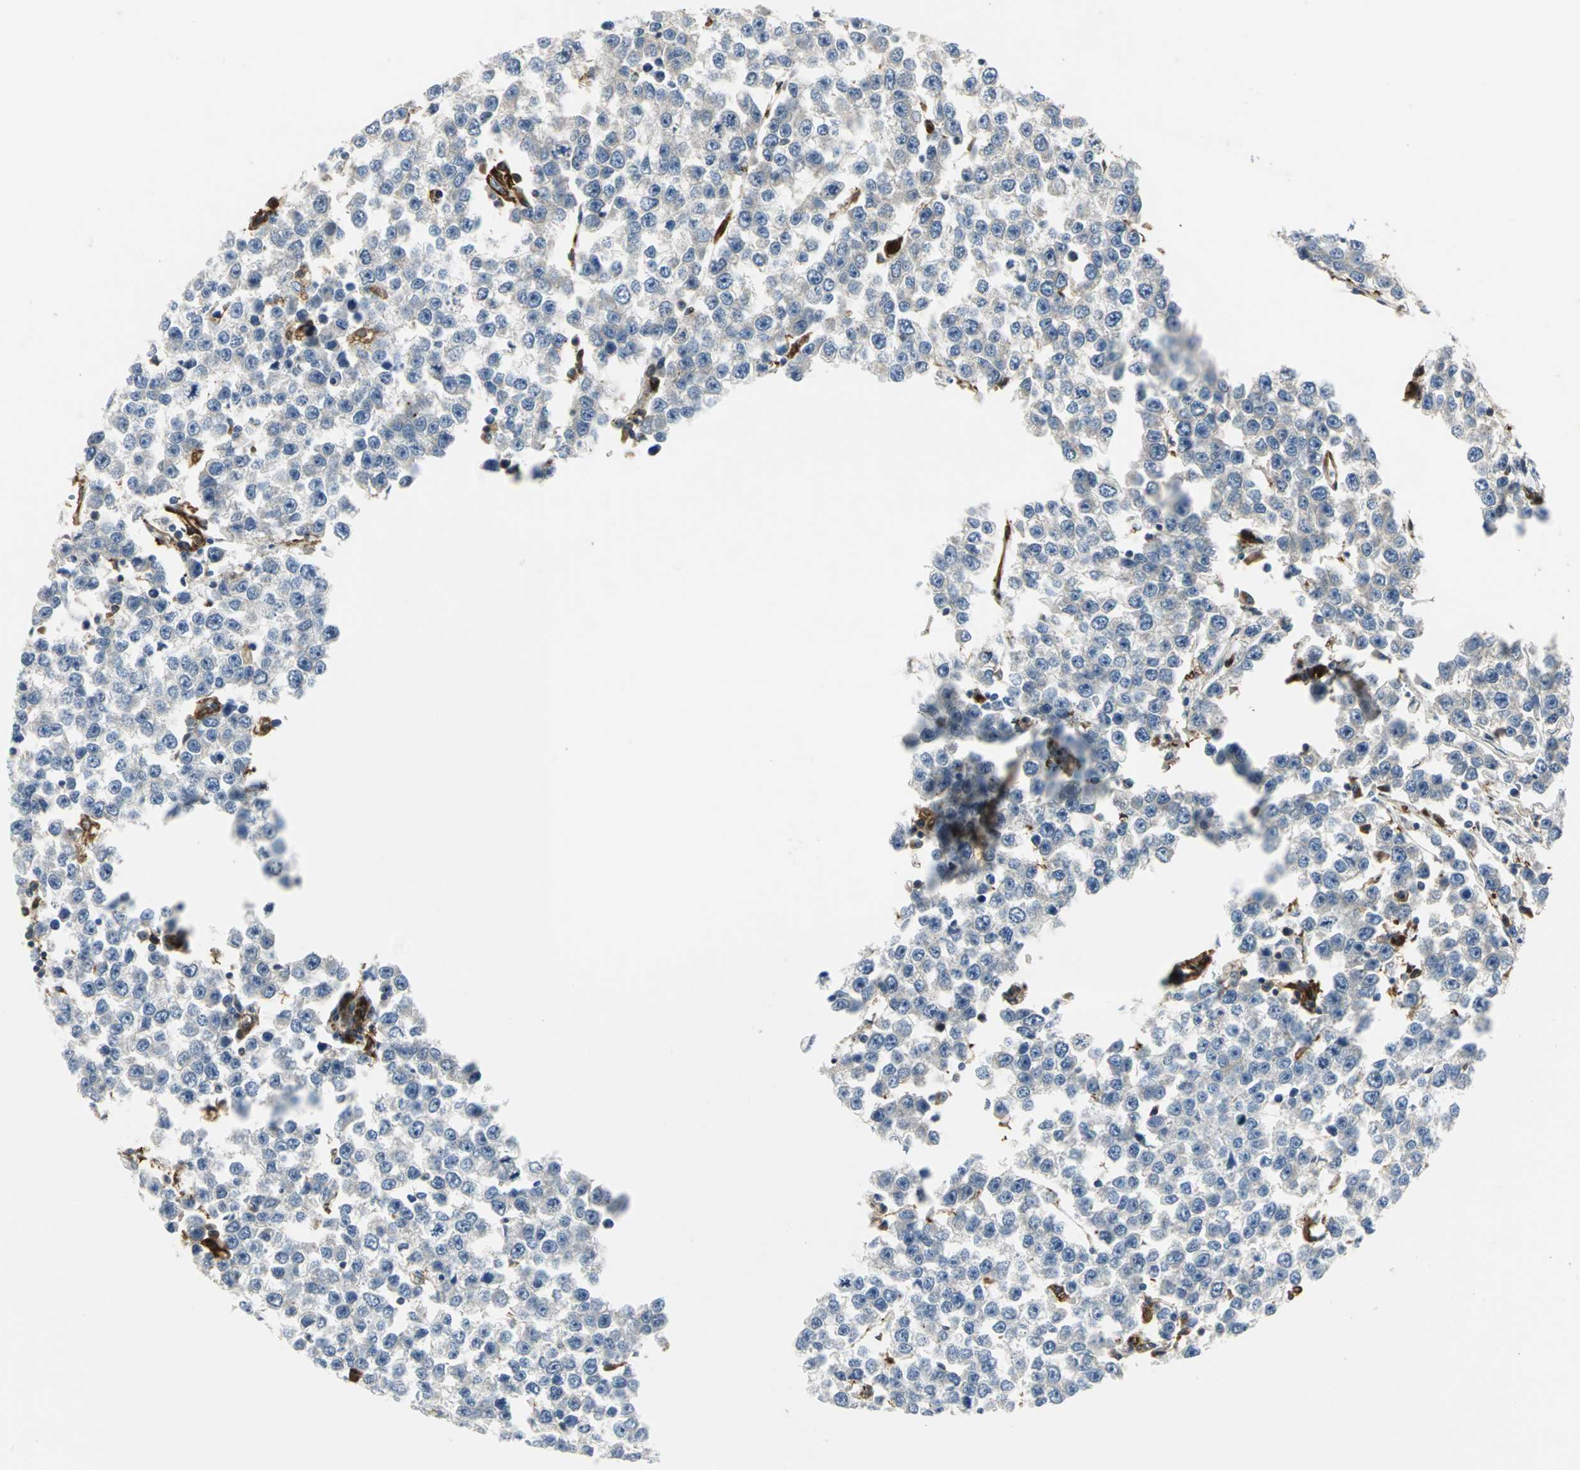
{"staining": {"intensity": "moderate", "quantity": "25%-75%", "location": "cytoplasmic/membranous"}, "tissue": "testis cancer", "cell_type": "Tumor cells", "image_type": "cancer", "snomed": [{"axis": "morphology", "description": "Seminoma, NOS"}, {"axis": "morphology", "description": "Carcinoma, Embryonal, NOS"}, {"axis": "topography", "description": "Testis"}], "caption": "Immunohistochemical staining of testis embryonal carcinoma exhibits medium levels of moderate cytoplasmic/membranous expression in about 25%-75% of tumor cells.", "gene": "CHRNB1", "patient": {"sex": "male", "age": 52}}